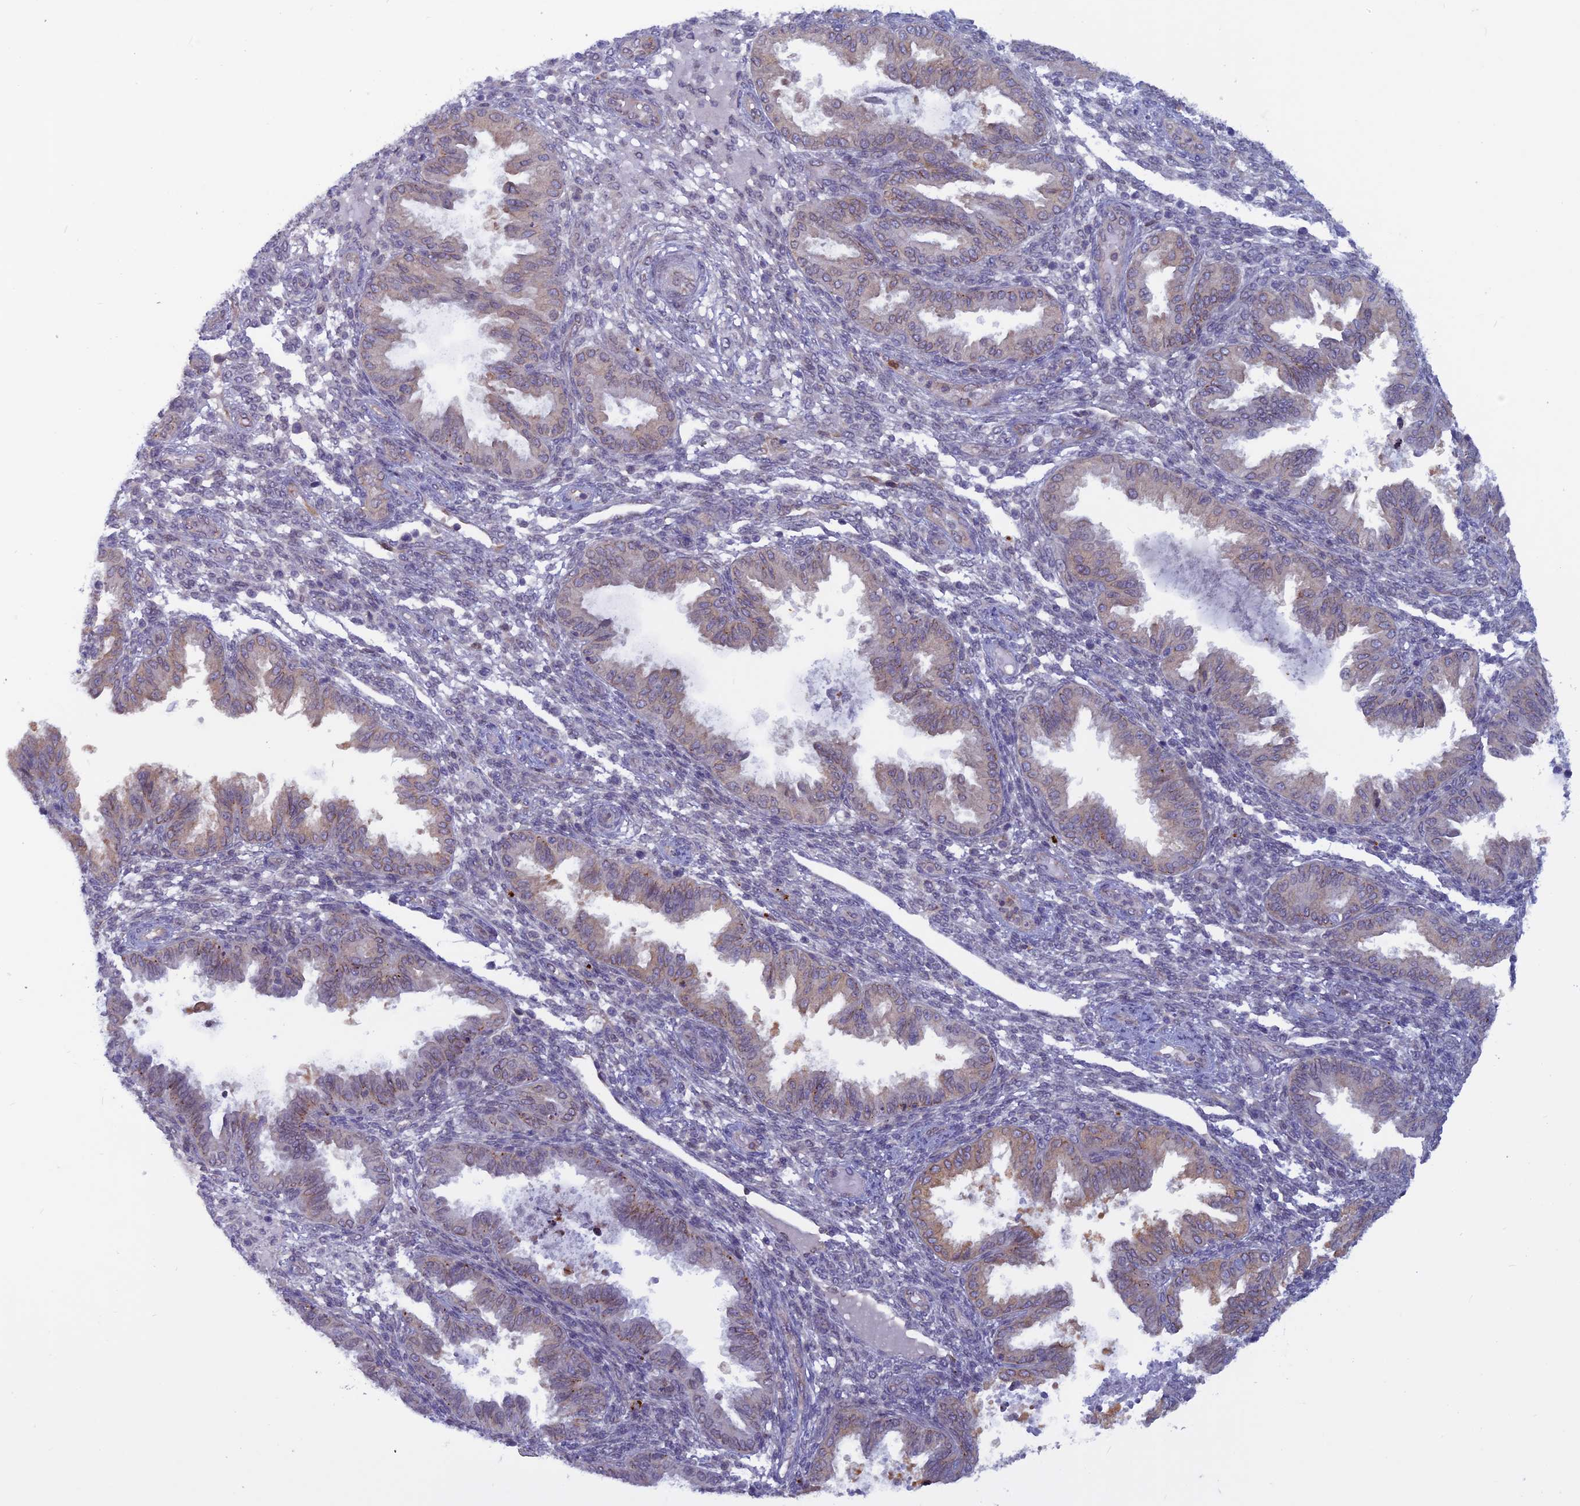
{"staining": {"intensity": "negative", "quantity": "none", "location": "none"}, "tissue": "endometrium", "cell_type": "Cells in endometrial stroma", "image_type": "normal", "snomed": [{"axis": "morphology", "description": "Normal tissue, NOS"}, {"axis": "topography", "description": "Endometrium"}], "caption": "Immunohistochemistry of benign human endometrium displays no expression in cells in endometrial stroma.", "gene": "WDR46", "patient": {"sex": "female", "age": 33}}